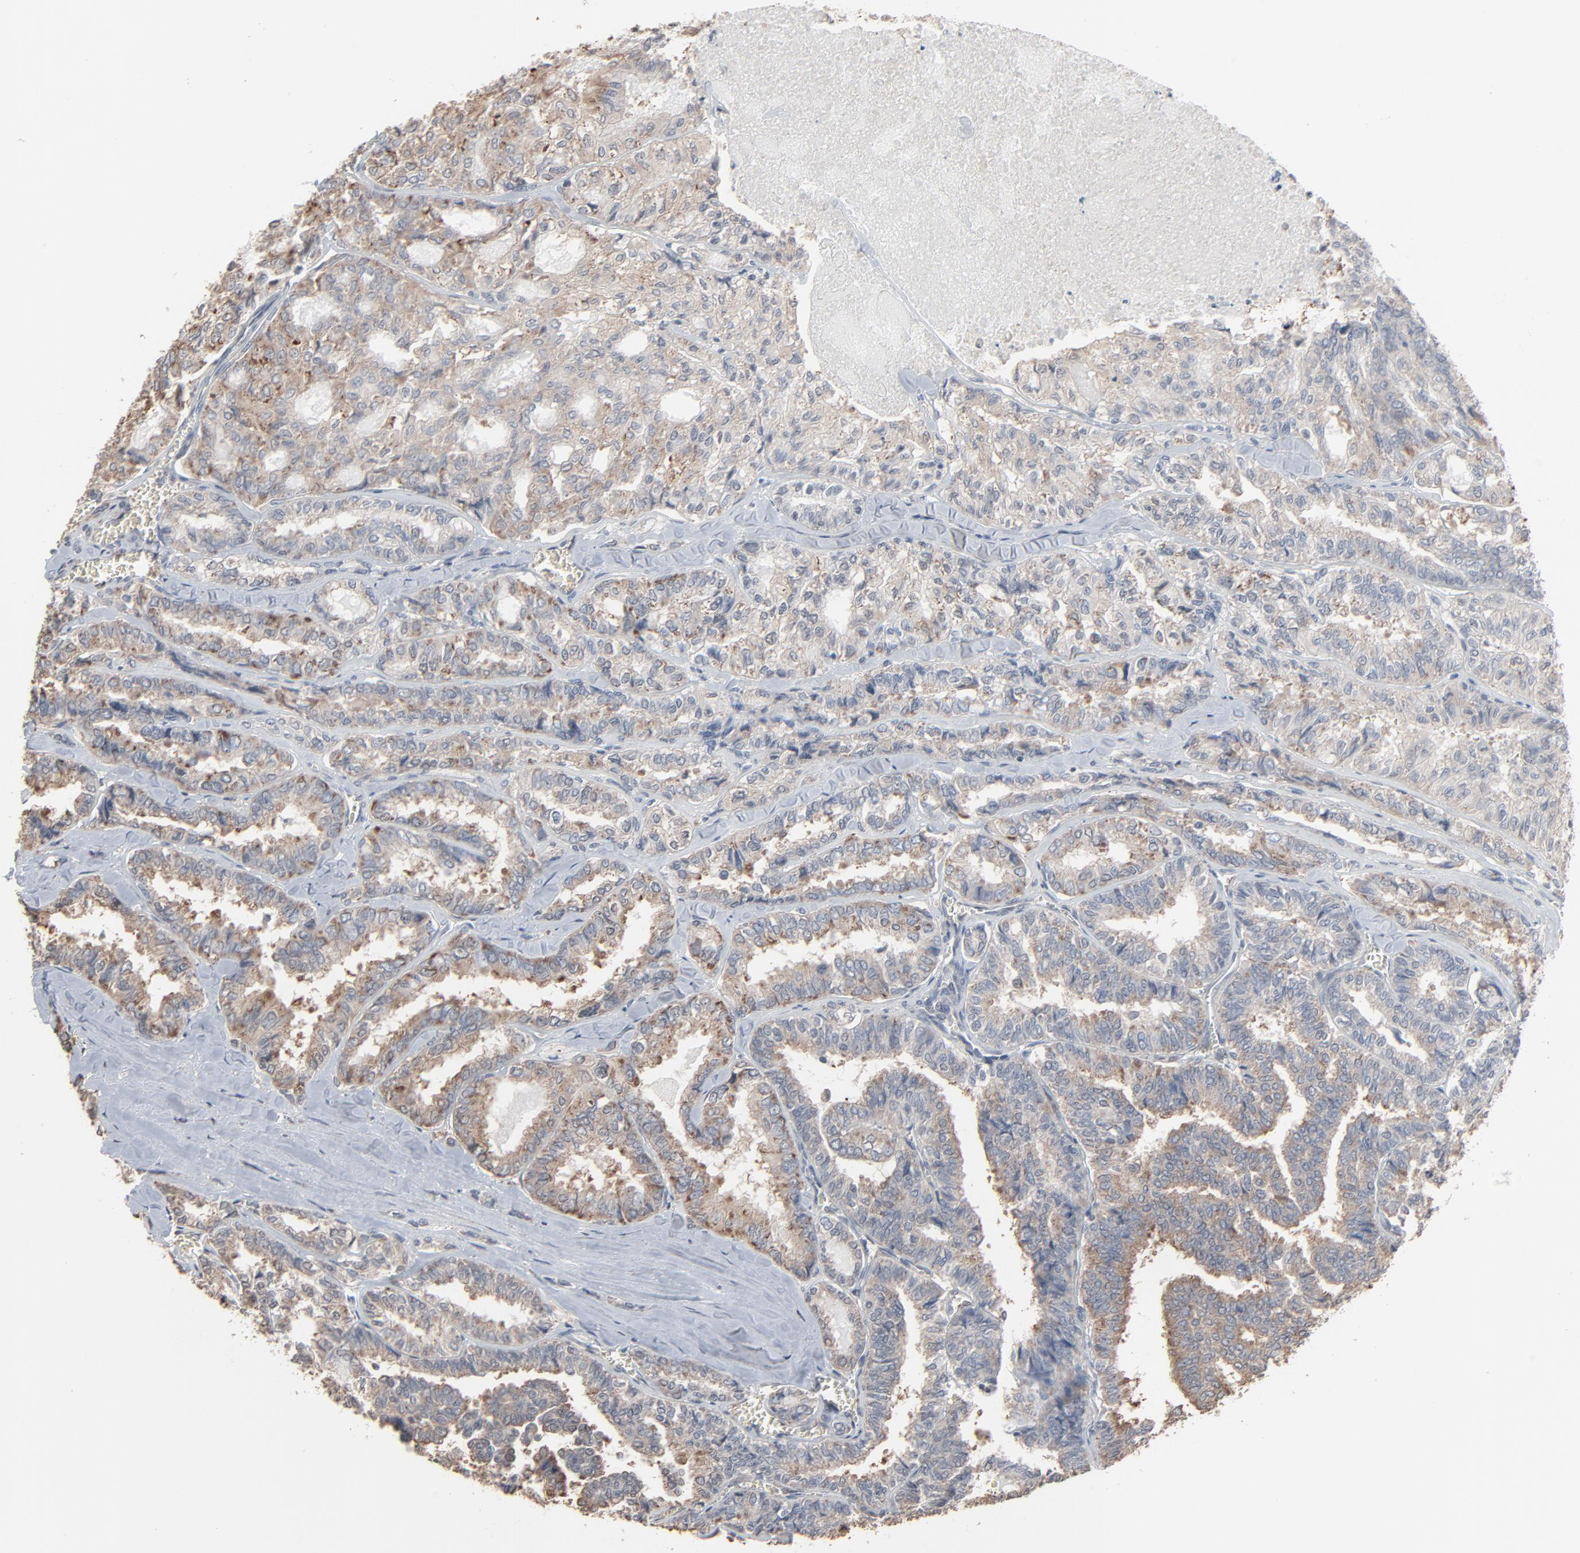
{"staining": {"intensity": "weak", "quantity": "25%-75%", "location": "cytoplasmic/membranous"}, "tissue": "thyroid cancer", "cell_type": "Tumor cells", "image_type": "cancer", "snomed": [{"axis": "morphology", "description": "Papillary adenocarcinoma, NOS"}, {"axis": "topography", "description": "Thyroid gland"}], "caption": "Thyroid papillary adenocarcinoma was stained to show a protein in brown. There is low levels of weak cytoplasmic/membranous positivity in approximately 25%-75% of tumor cells.", "gene": "CCT5", "patient": {"sex": "female", "age": 35}}